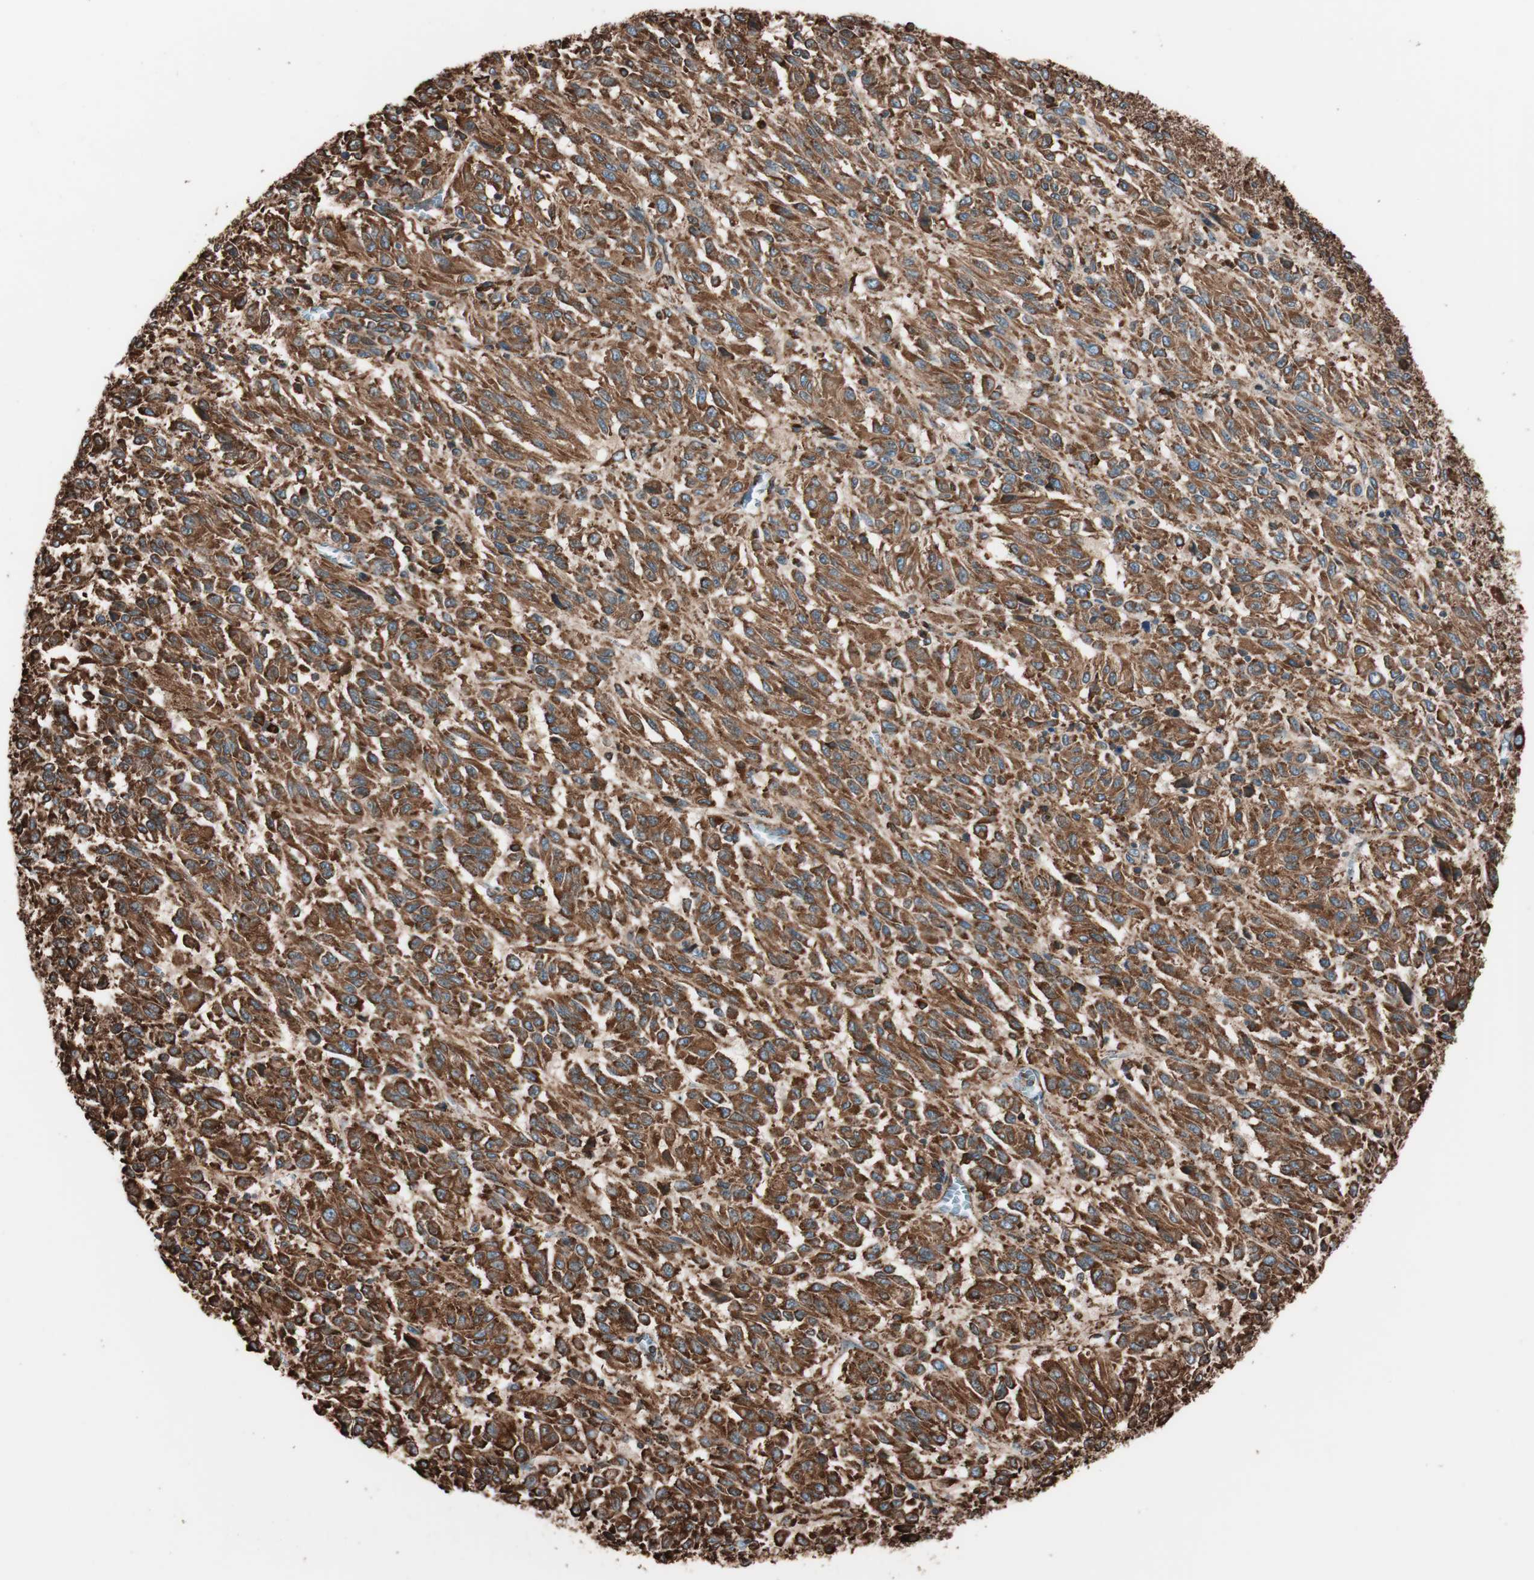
{"staining": {"intensity": "strong", "quantity": ">75%", "location": "cytoplasmic/membranous"}, "tissue": "melanoma", "cell_type": "Tumor cells", "image_type": "cancer", "snomed": [{"axis": "morphology", "description": "Malignant melanoma, Metastatic site"}, {"axis": "topography", "description": "Lung"}], "caption": "Malignant melanoma (metastatic site) stained for a protein (brown) exhibits strong cytoplasmic/membranous positive positivity in about >75% of tumor cells.", "gene": "VEGFA", "patient": {"sex": "male", "age": 64}}